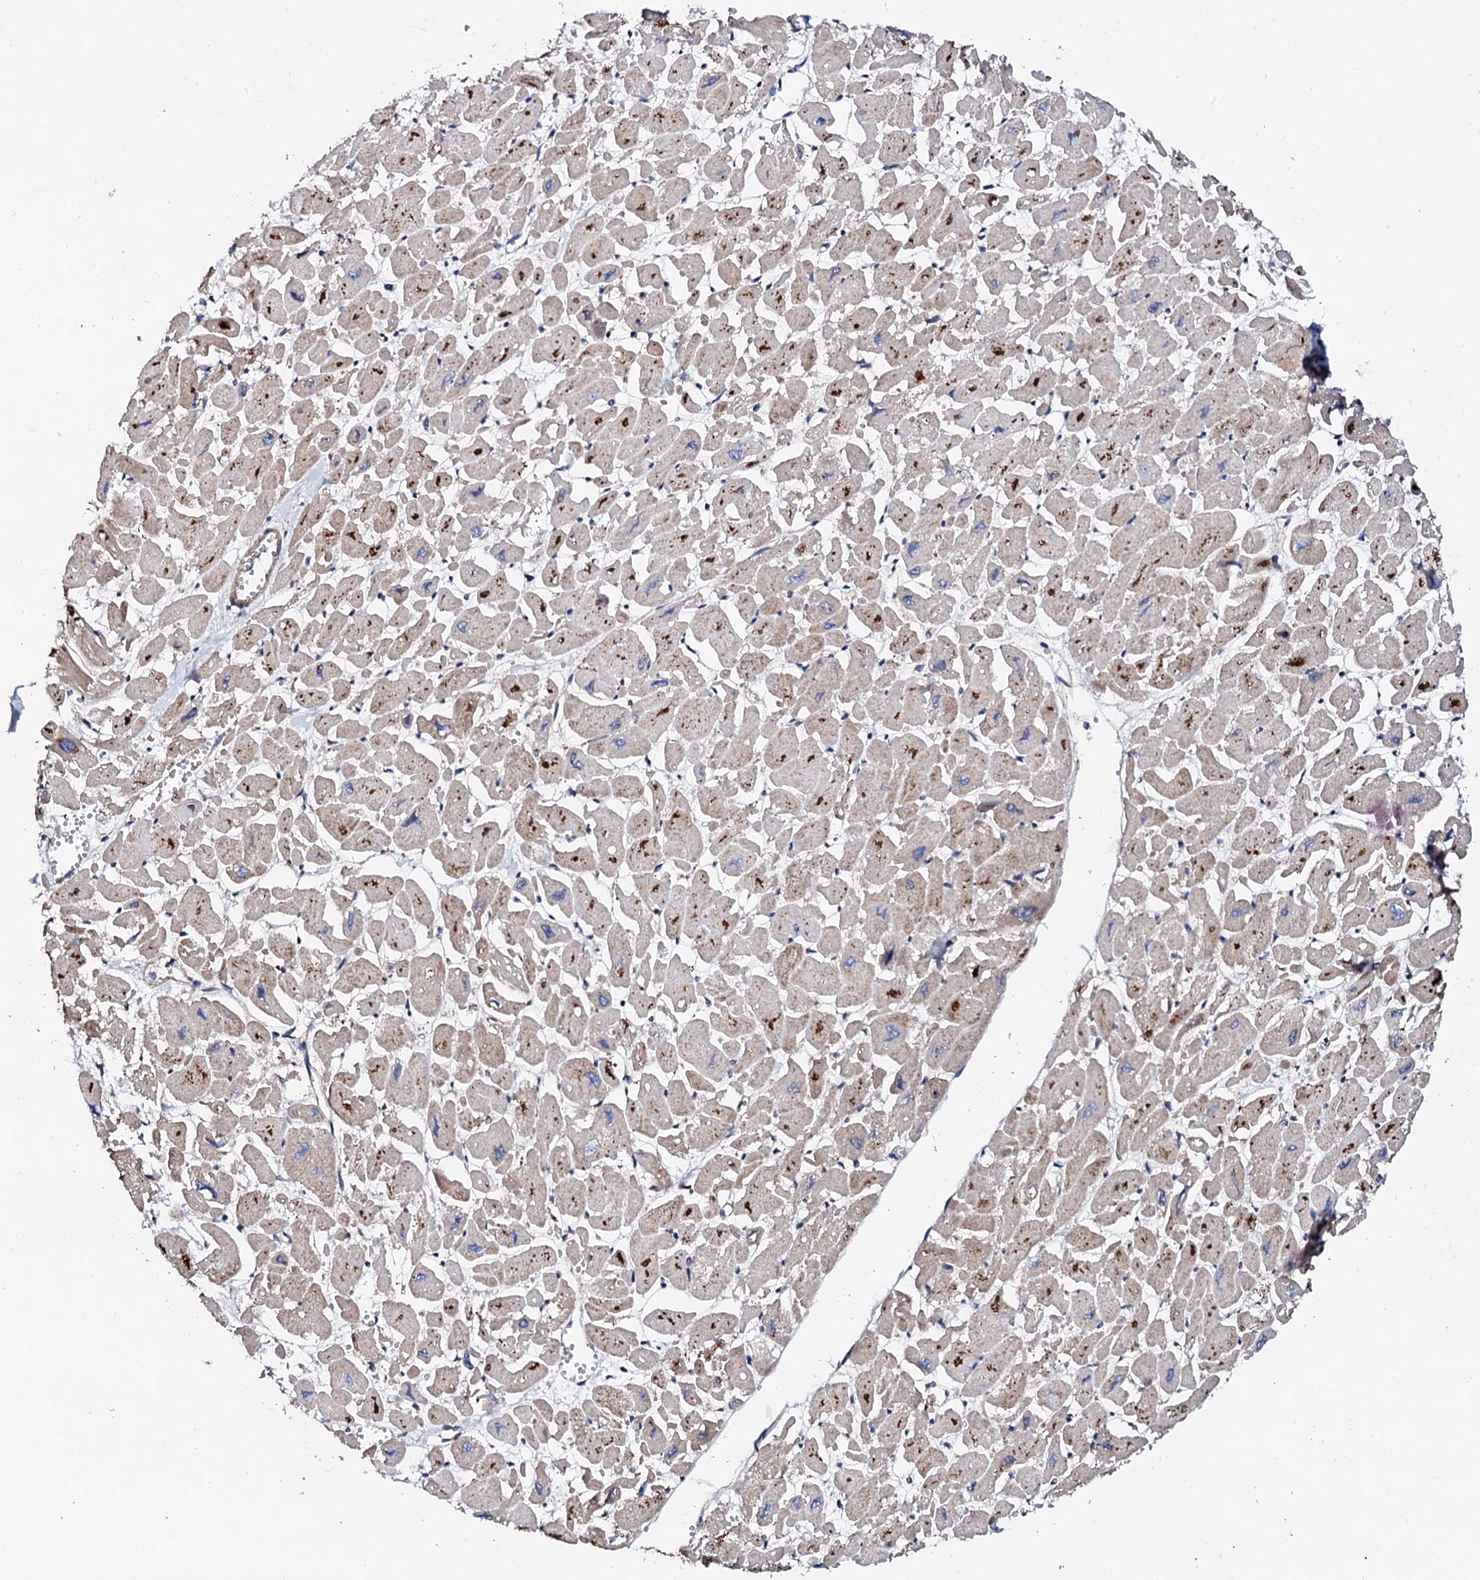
{"staining": {"intensity": "moderate", "quantity": "25%-75%", "location": "cytoplasmic/membranous"}, "tissue": "heart muscle", "cell_type": "Cardiomyocytes", "image_type": "normal", "snomed": [{"axis": "morphology", "description": "Normal tissue, NOS"}, {"axis": "topography", "description": "Heart"}], "caption": "High-power microscopy captured an IHC photomicrograph of normal heart muscle, revealing moderate cytoplasmic/membranous expression in about 25%-75% of cardiomyocytes. (IHC, brightfield microscopy, high magnification).", "gene": "LIPT2", "patient": {"sex": "male", "age": 54}}